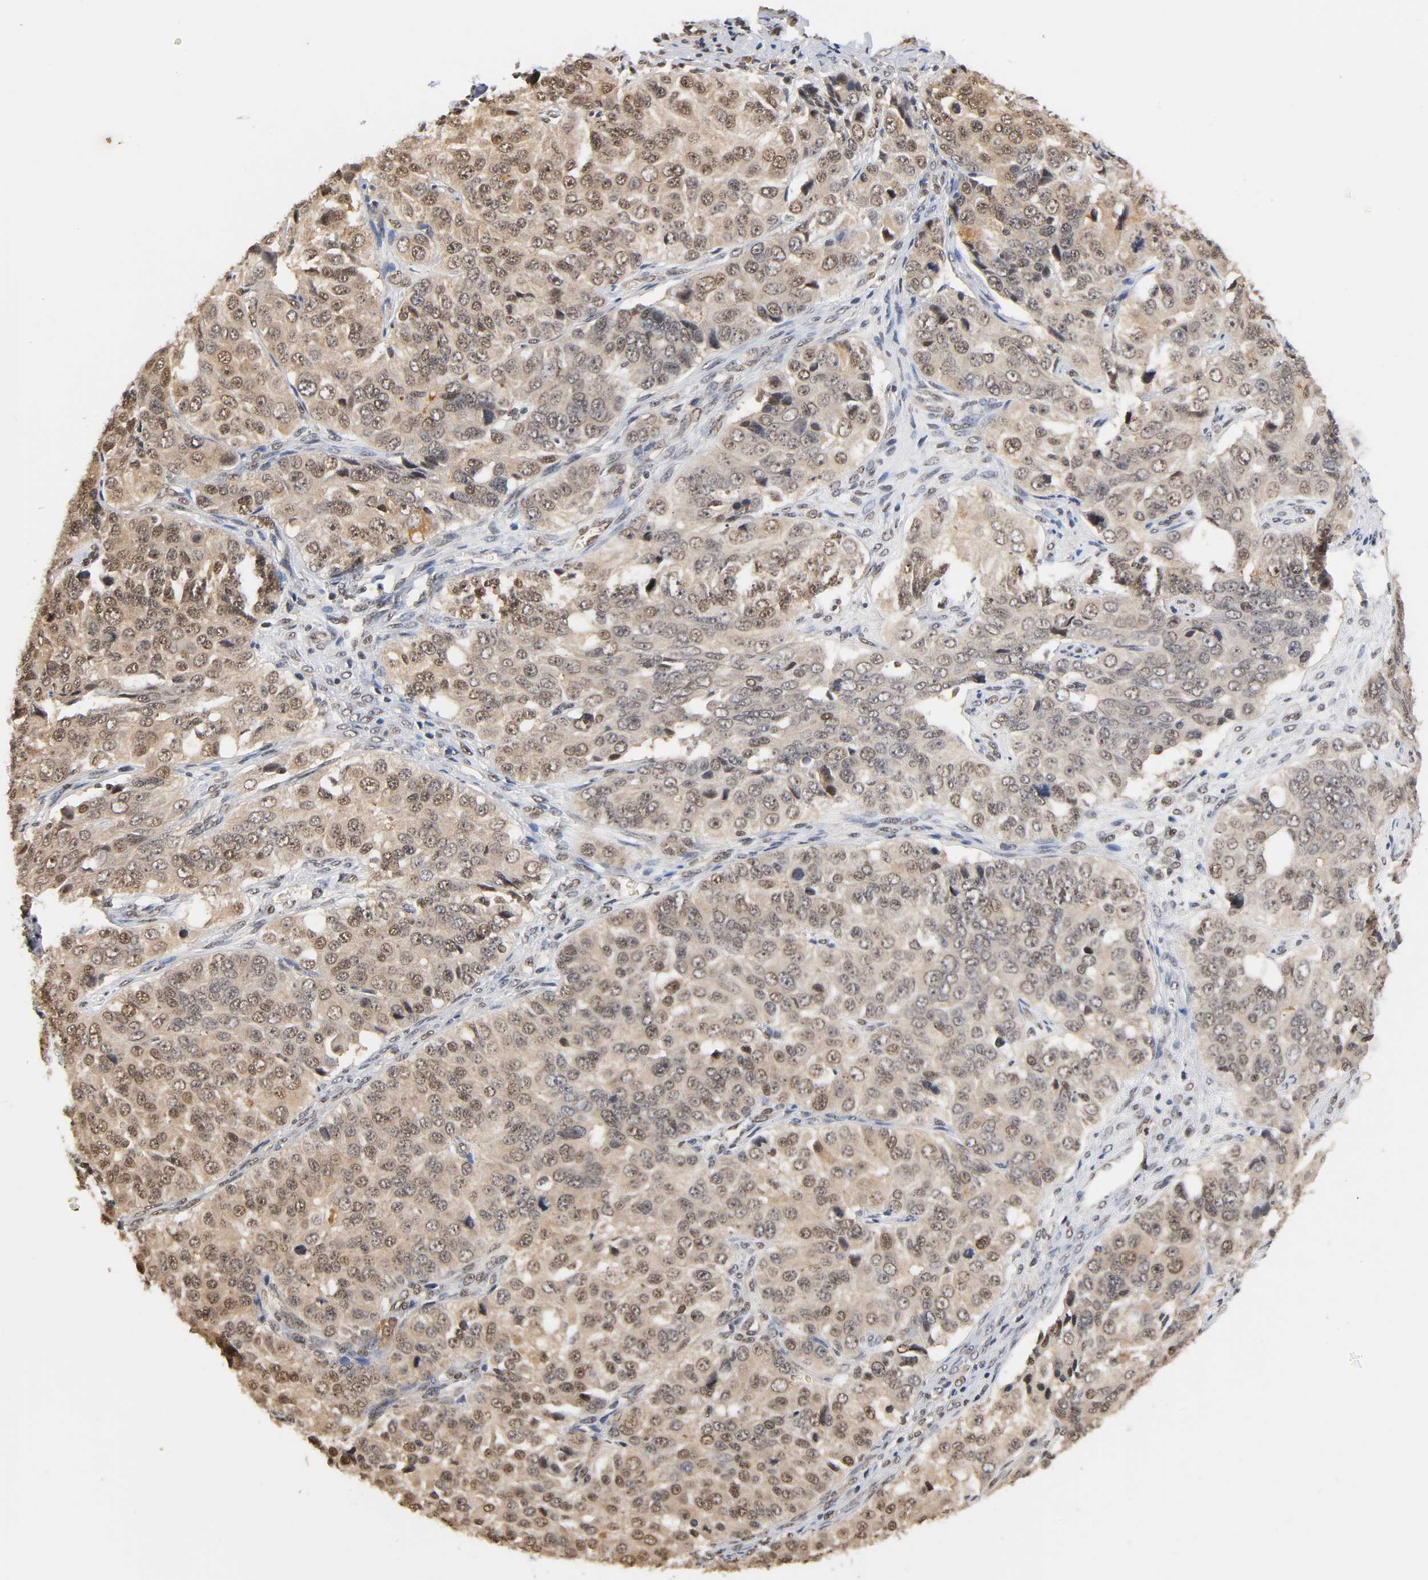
{"staining": {"intensity": "moderate", "quantity": "25%-75%", "location": "cytoplasmic/membranous,nuclear"}, "tissue": "ovarian cancer", "cell_type": "Tumor cells", "image_type": "cancer", "snomed": [{"axis": "morphology", "description": "Carcinoma, endometroid"}, {"axis": "topography", "description": "Ovary"}], "caption": "An image showing moderate cytoplasmic/membranous and nuclear expression in approximately 25%-75% of tumor cells in ovarian cancer (endometroid carcinoma), as visualized by brown immunohistochemical staining.", "gene": "UBC", "patient": {"sex": "female", "age": 51}}